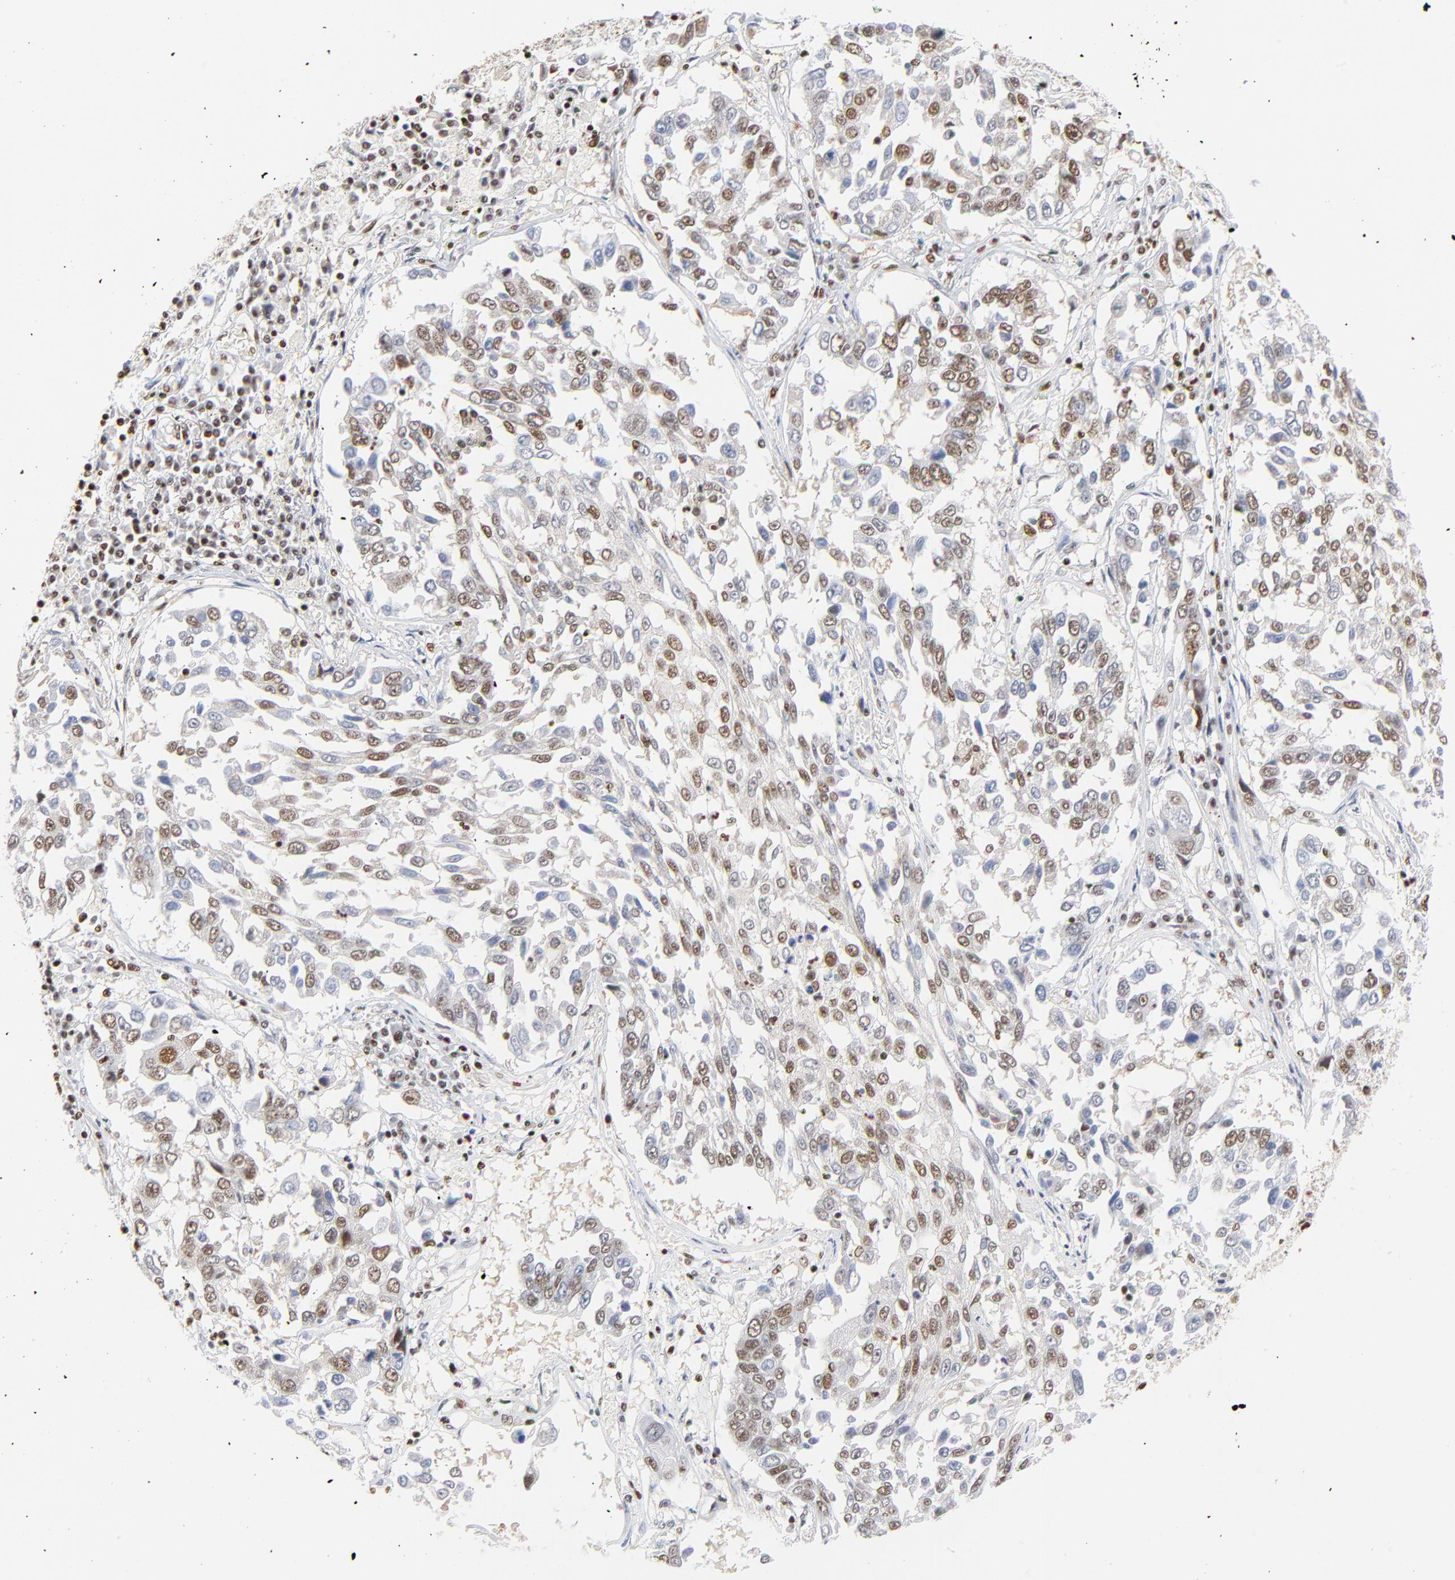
{"staining": {"intensity": "moderate", "quantity": "25%-75%", "location": "nuclear"}, "tissue": "lung cancer", "cell_type": "Tumor cells", "image_type": "cancer", "snomed": [{"axis": "morphology", "description": "Squamous cell carcinoma, NOS"}, {"axis": "topography", "description": "Lung"}], "caption": "This histopathology image shows IHC staining of lung cancer (squamous cell carcinoma), with medium moderate nuclear staining in about 25%-75% of tumor cells.", "gene": "CREB1", "patient": {"sex": "male", "age": 71}}